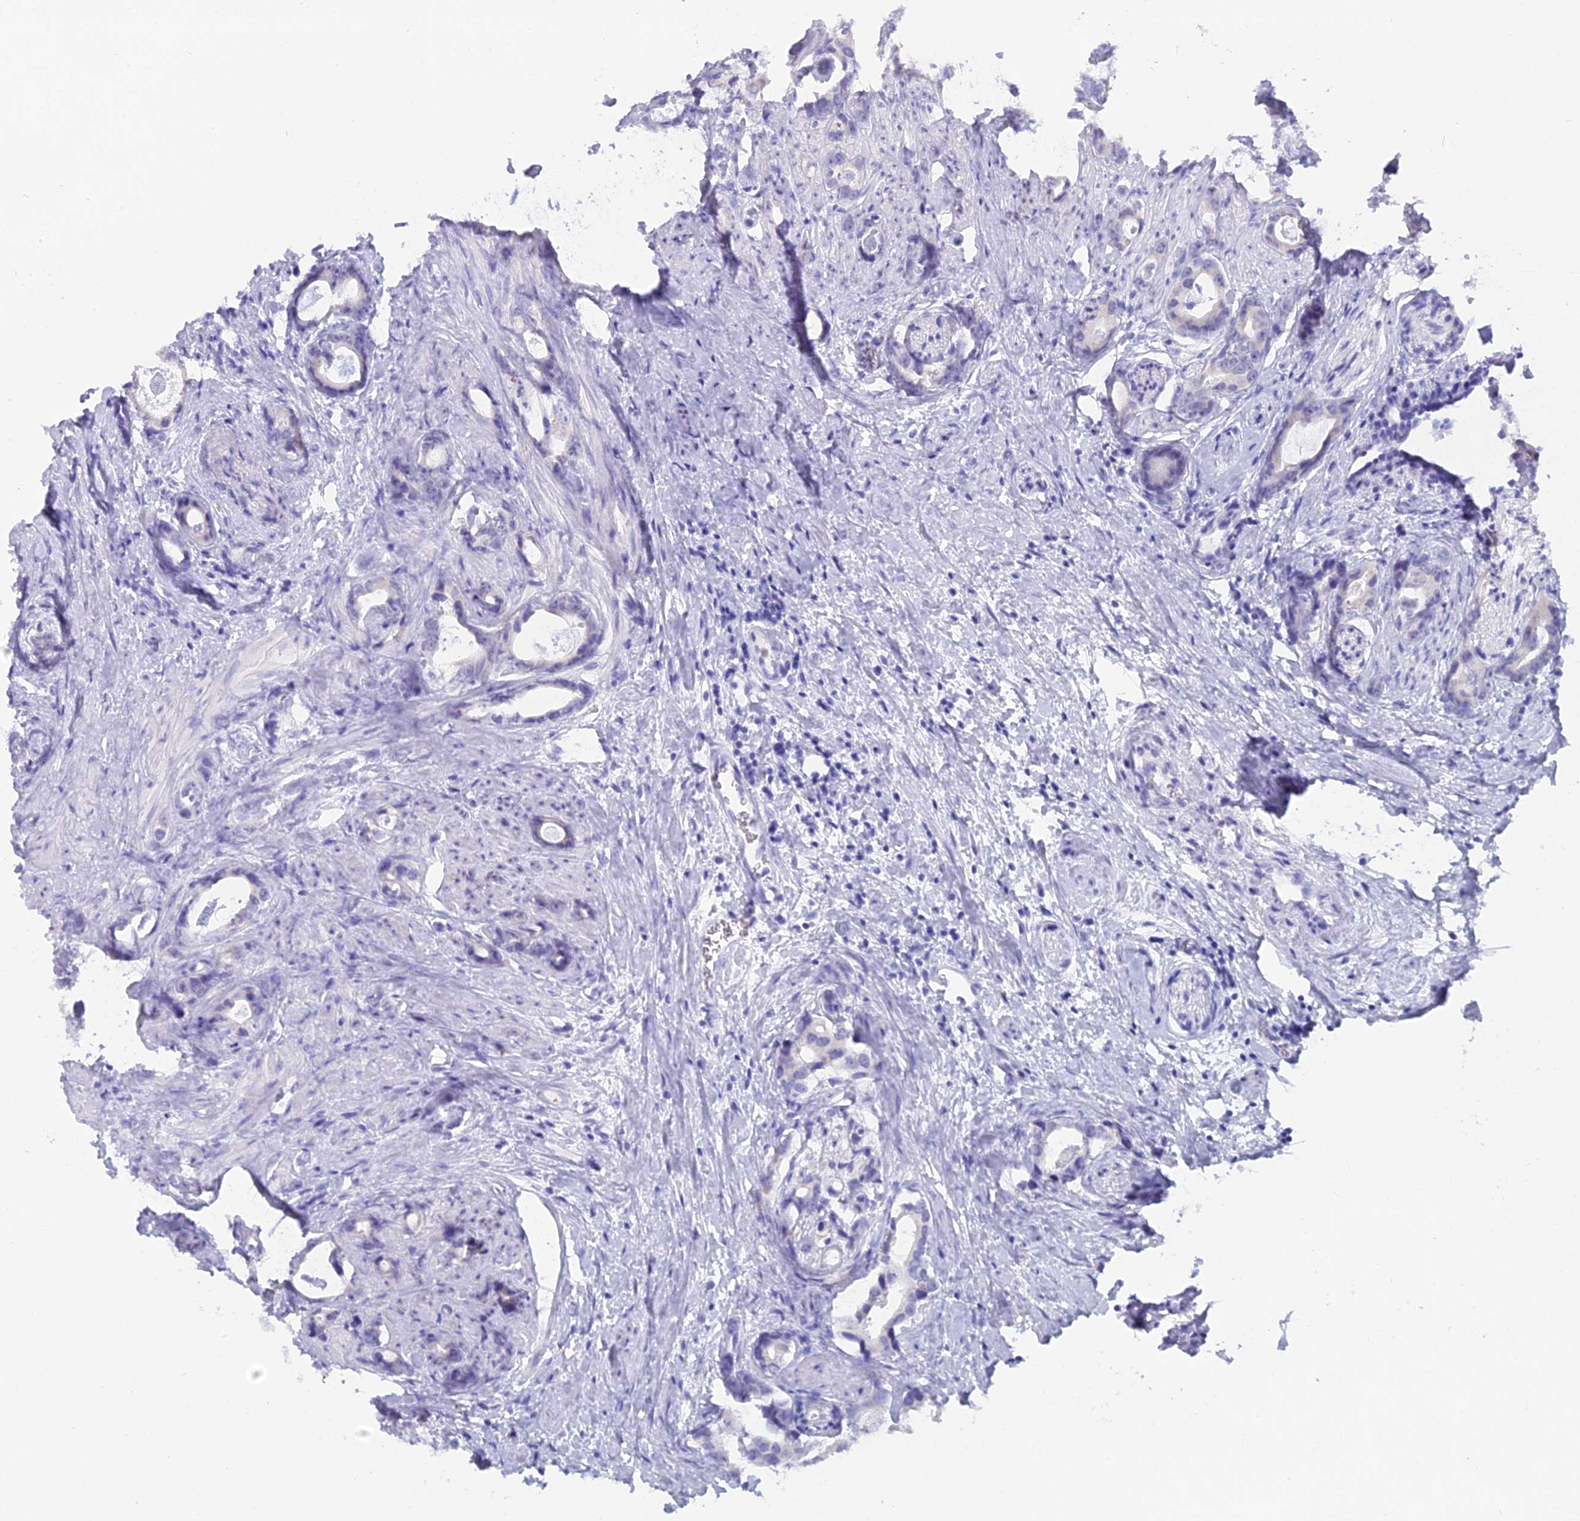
{"staining": {"intensity": "negative", "quantity": "none", "location": "none"}, "tissue": "prostate cancer", "cell_type": "Tumor cells", "image_type": "cancer", "snomed": [{"axis": "morphology", "description": "Adenocarcinoma, Low grade"}, {"axis": "topography", "description": "Prostate"}], "caption": "The histopathology image reveals no significant expression in tumor cells of prostate low-grade adenocarcinoma.", "gene": "CGB2", "patient": {"sex": "male", "age": 63}}